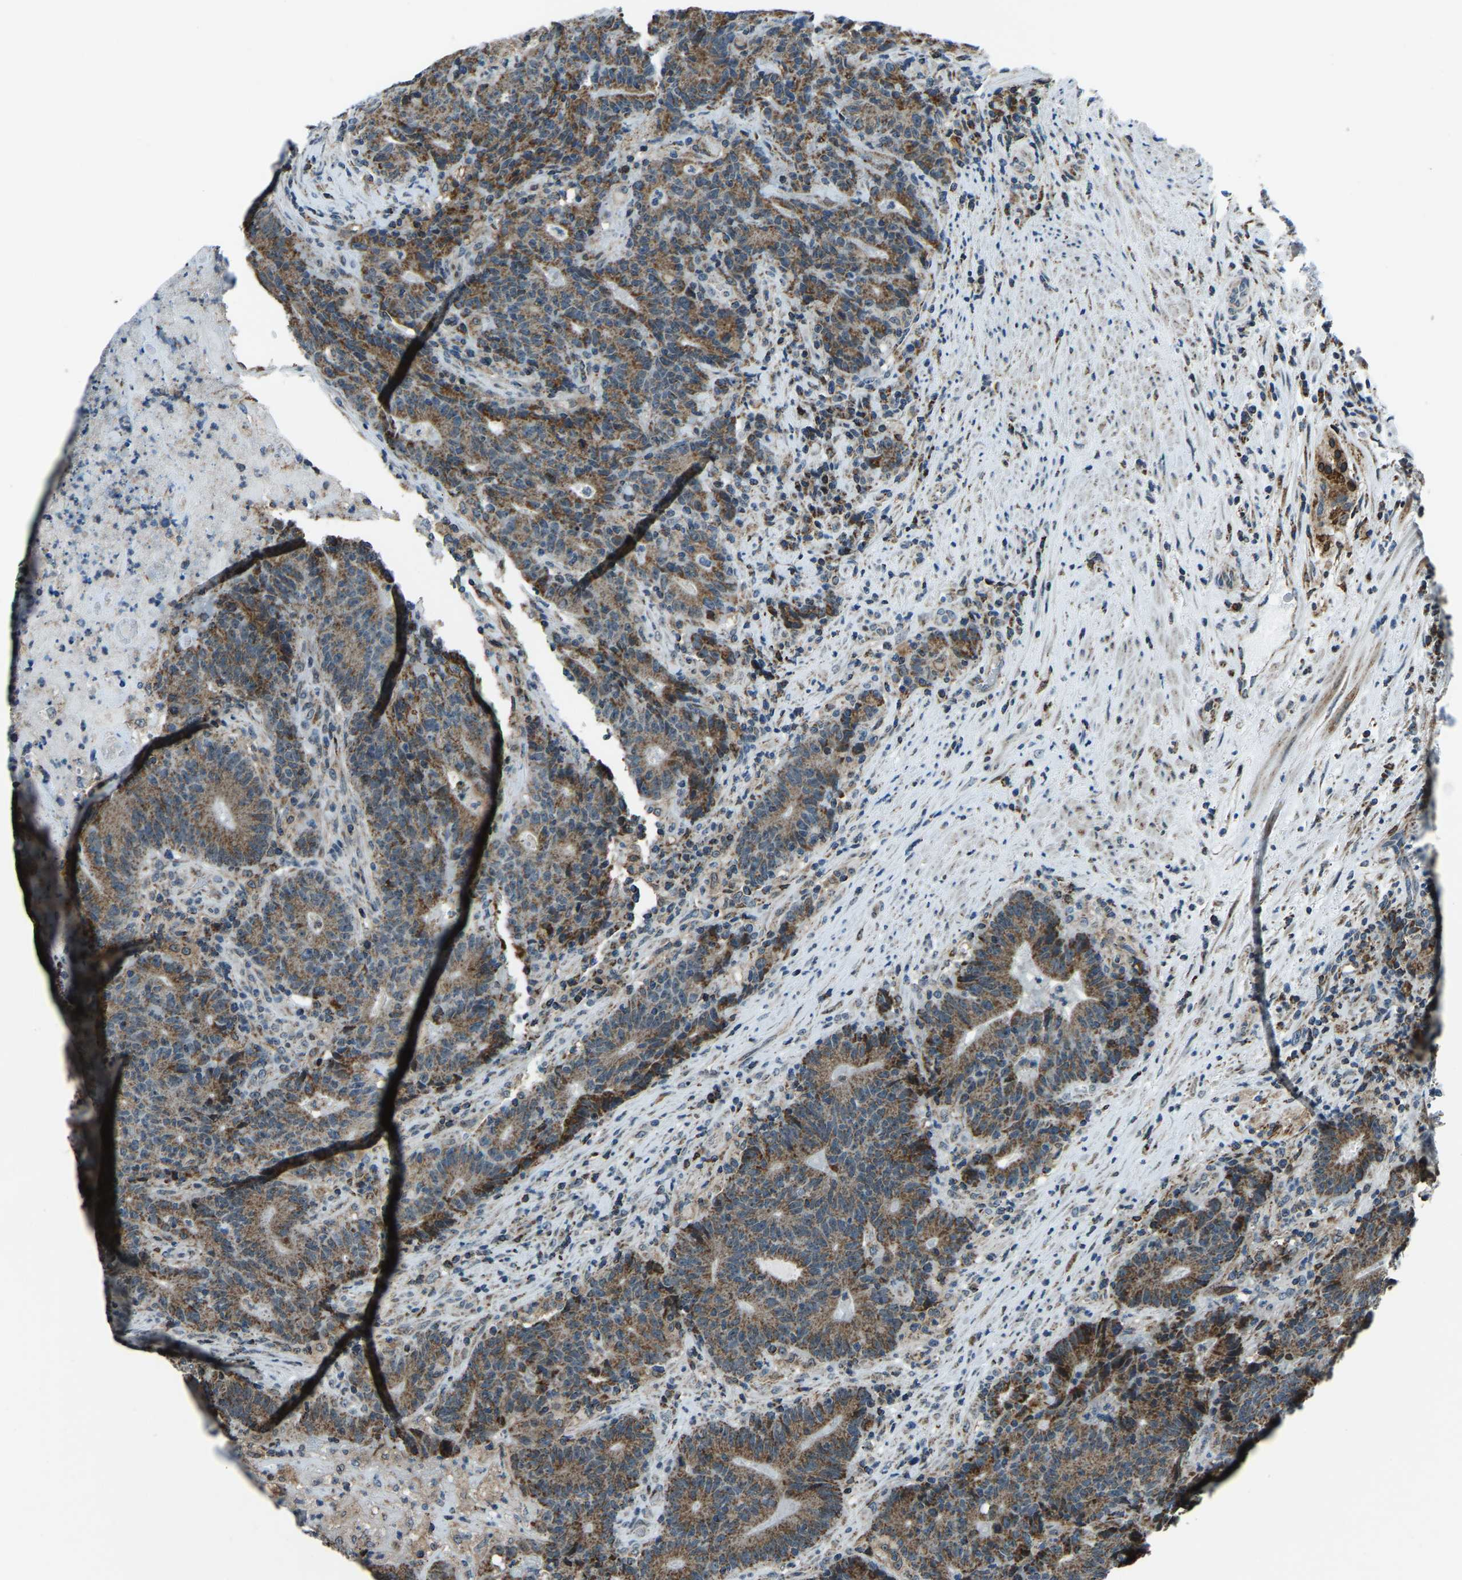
{"staining": {"intensity": "moderate", "quantity": ">75%", "location": "cytoplasmic/membranous"}, "tissue": "colorectal cancer", "cell_type": "Tumor cells", "image_type": "cancer", "snomed": [{"axis": "morphology", "description": "Normal tissue, NOS"}, {"axis": "morphology", "description": "Adenocarcinoma, NOS"}, {"axis": "topography", "description": "Colon"}], "caption": "A brown stain labels moderate cytoplasmic/membranous expression of a protein in colorectal adenocarcinoma tumor cells. (DAB IHC, brown staining for protein, blue staining for nuclei).", "gene": "RBM33", "patient": {"sex": "female", "age": 75}}